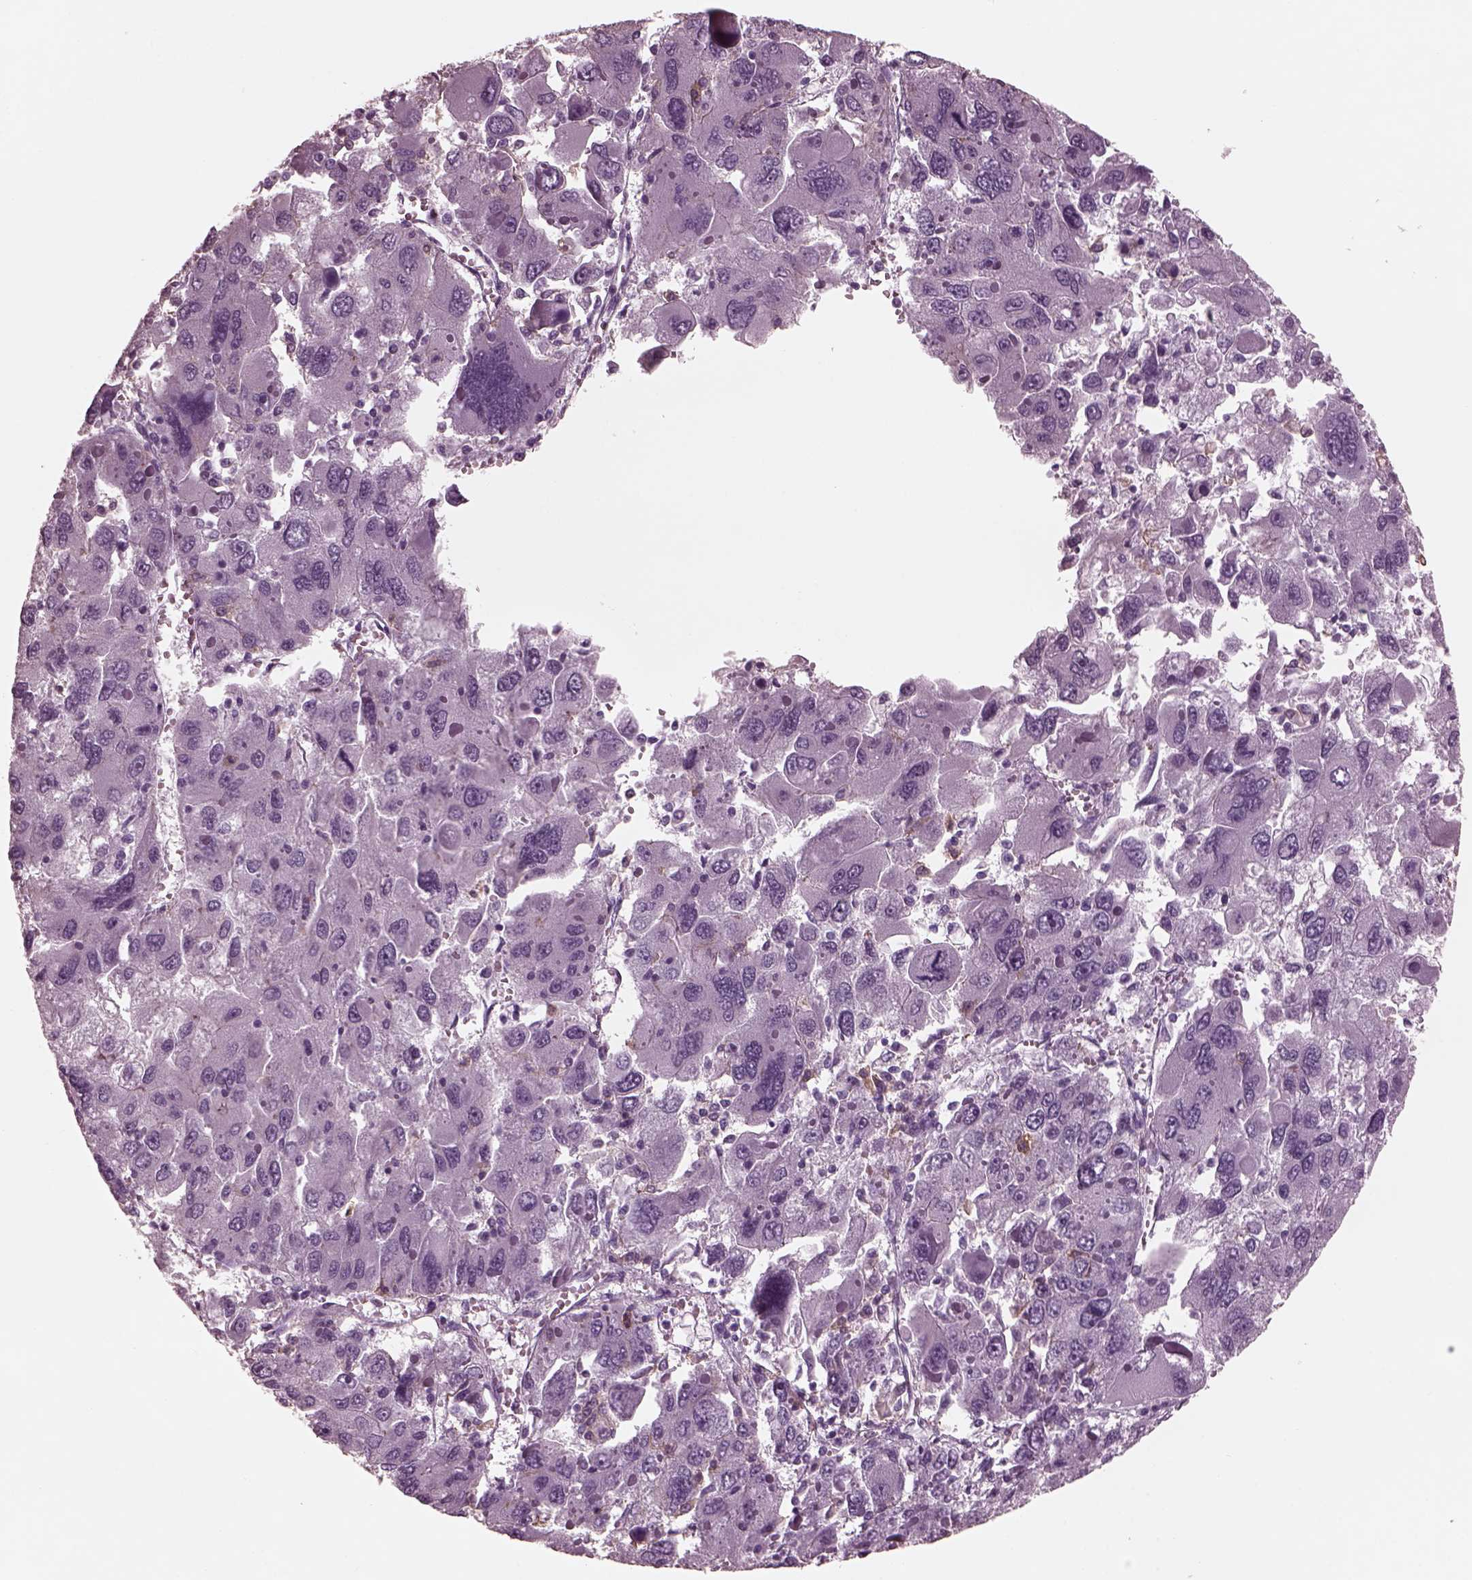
{"staining": {"intensity": "negative", "quantity": "none", "location": "none"}, "tissue": "liver cancer", "cell_type": "Tumor cells", "image_type": "cancer", "snomed": [{"axis": "morphology", "description": "Carcinoma, Hepatocellular, NOS"}, {"axis": "topography", "description": "Liver"}], "caption": "High power microscopy histopathology image of an immunohistochemistry (IHC) histopathology image of hepatocellular carcinoma (liver), revealing no significant positivity in tumor cells. Brightfield microscopy of immunohistochemistry (IHC) stained with DAB (3,3'-diaminobenzidine) (brown) and hematoxylin (blue), captured at high magnification.", "gene": "CGA", "patient": {"sex": "female", "age": 41}}